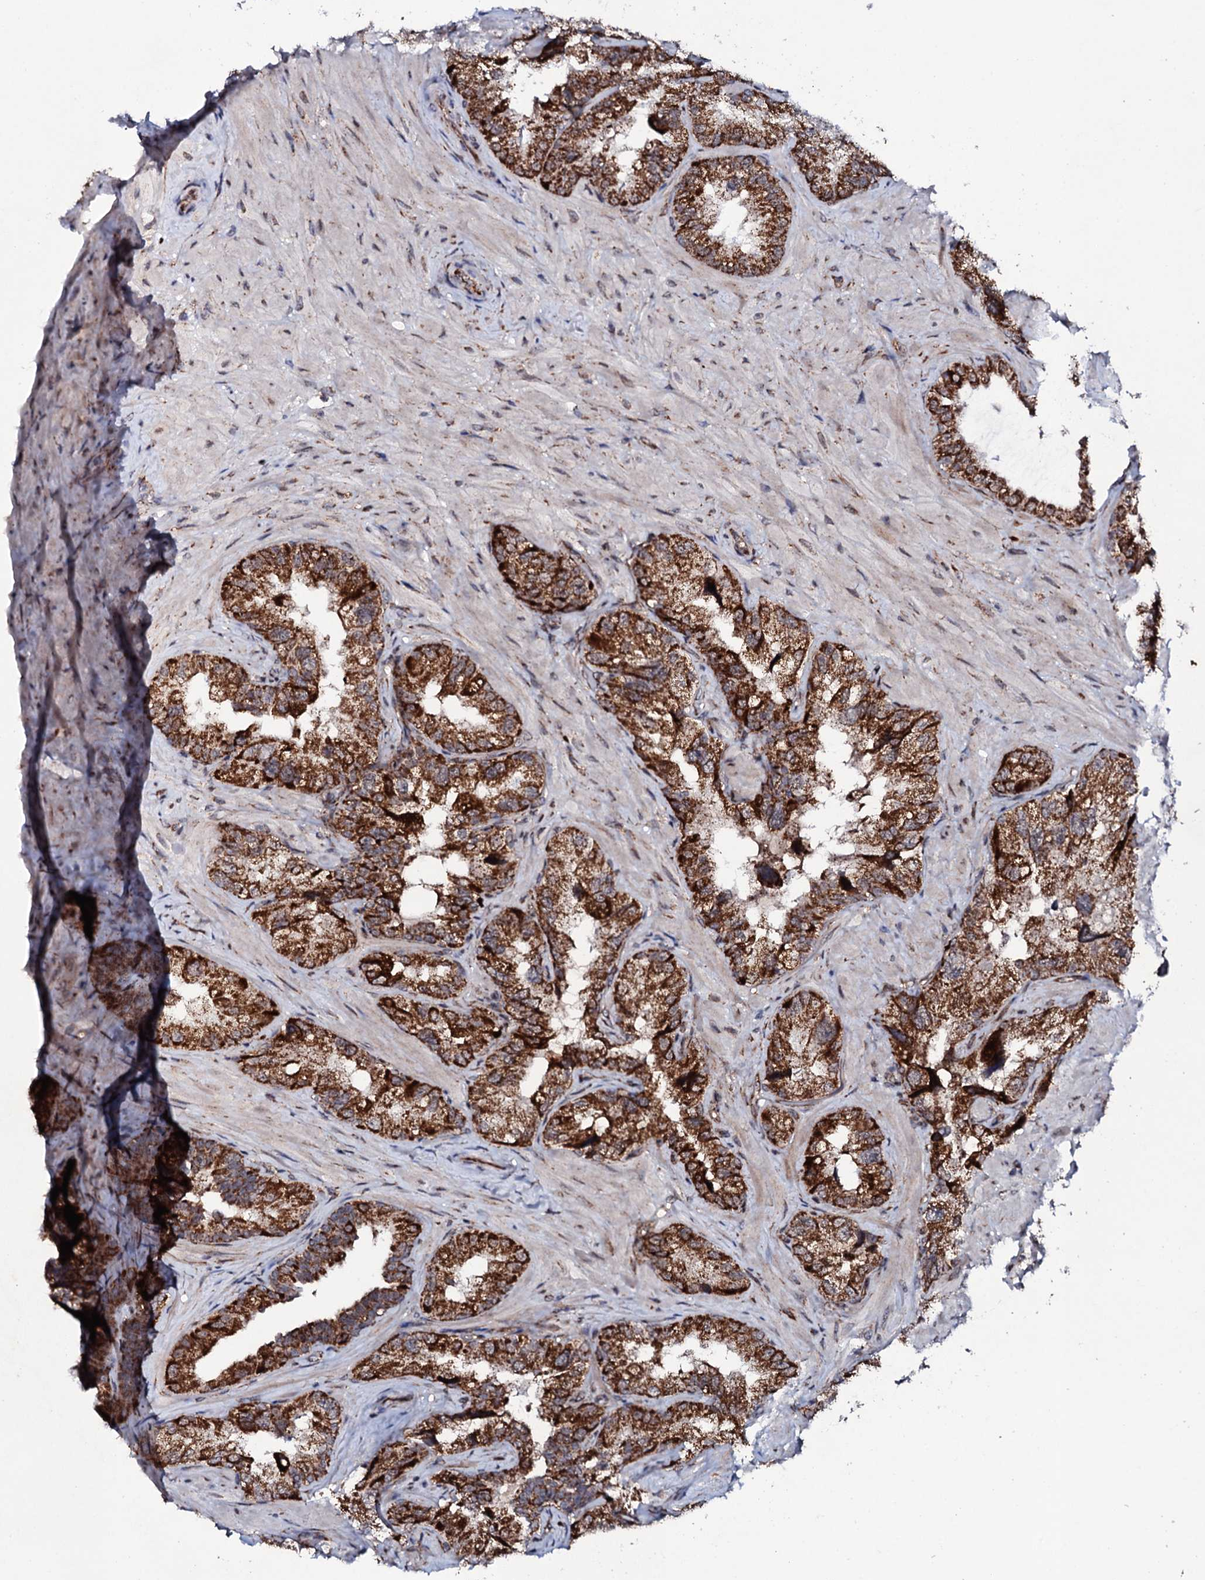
{"staining": {"intensity": "strong", "quantity": ">75%", "location": "cytoplasmic/membranous"}, "tissue": "seminal vesicle", "cell_type": "Glandular cells", "image_type": "normal", "snomed": [{"axis": "morphology", "description": "Normal tissue, NOS"}, {"axis": "topography", "description": "Seminal veicle"}, {"axis": "topography", "description": "Peripheral nerve tissue"}], "caption": "This histopathology image reveals normal seminal vesicle stained with IHC to label a protein in brown. The cytoplasmic/membranous of glandular cells show strong positivity for the protein. Nuclei are counter-stained blue.", "gene": "MTIF3", "patient": {"sex": "male", "age": 67}}